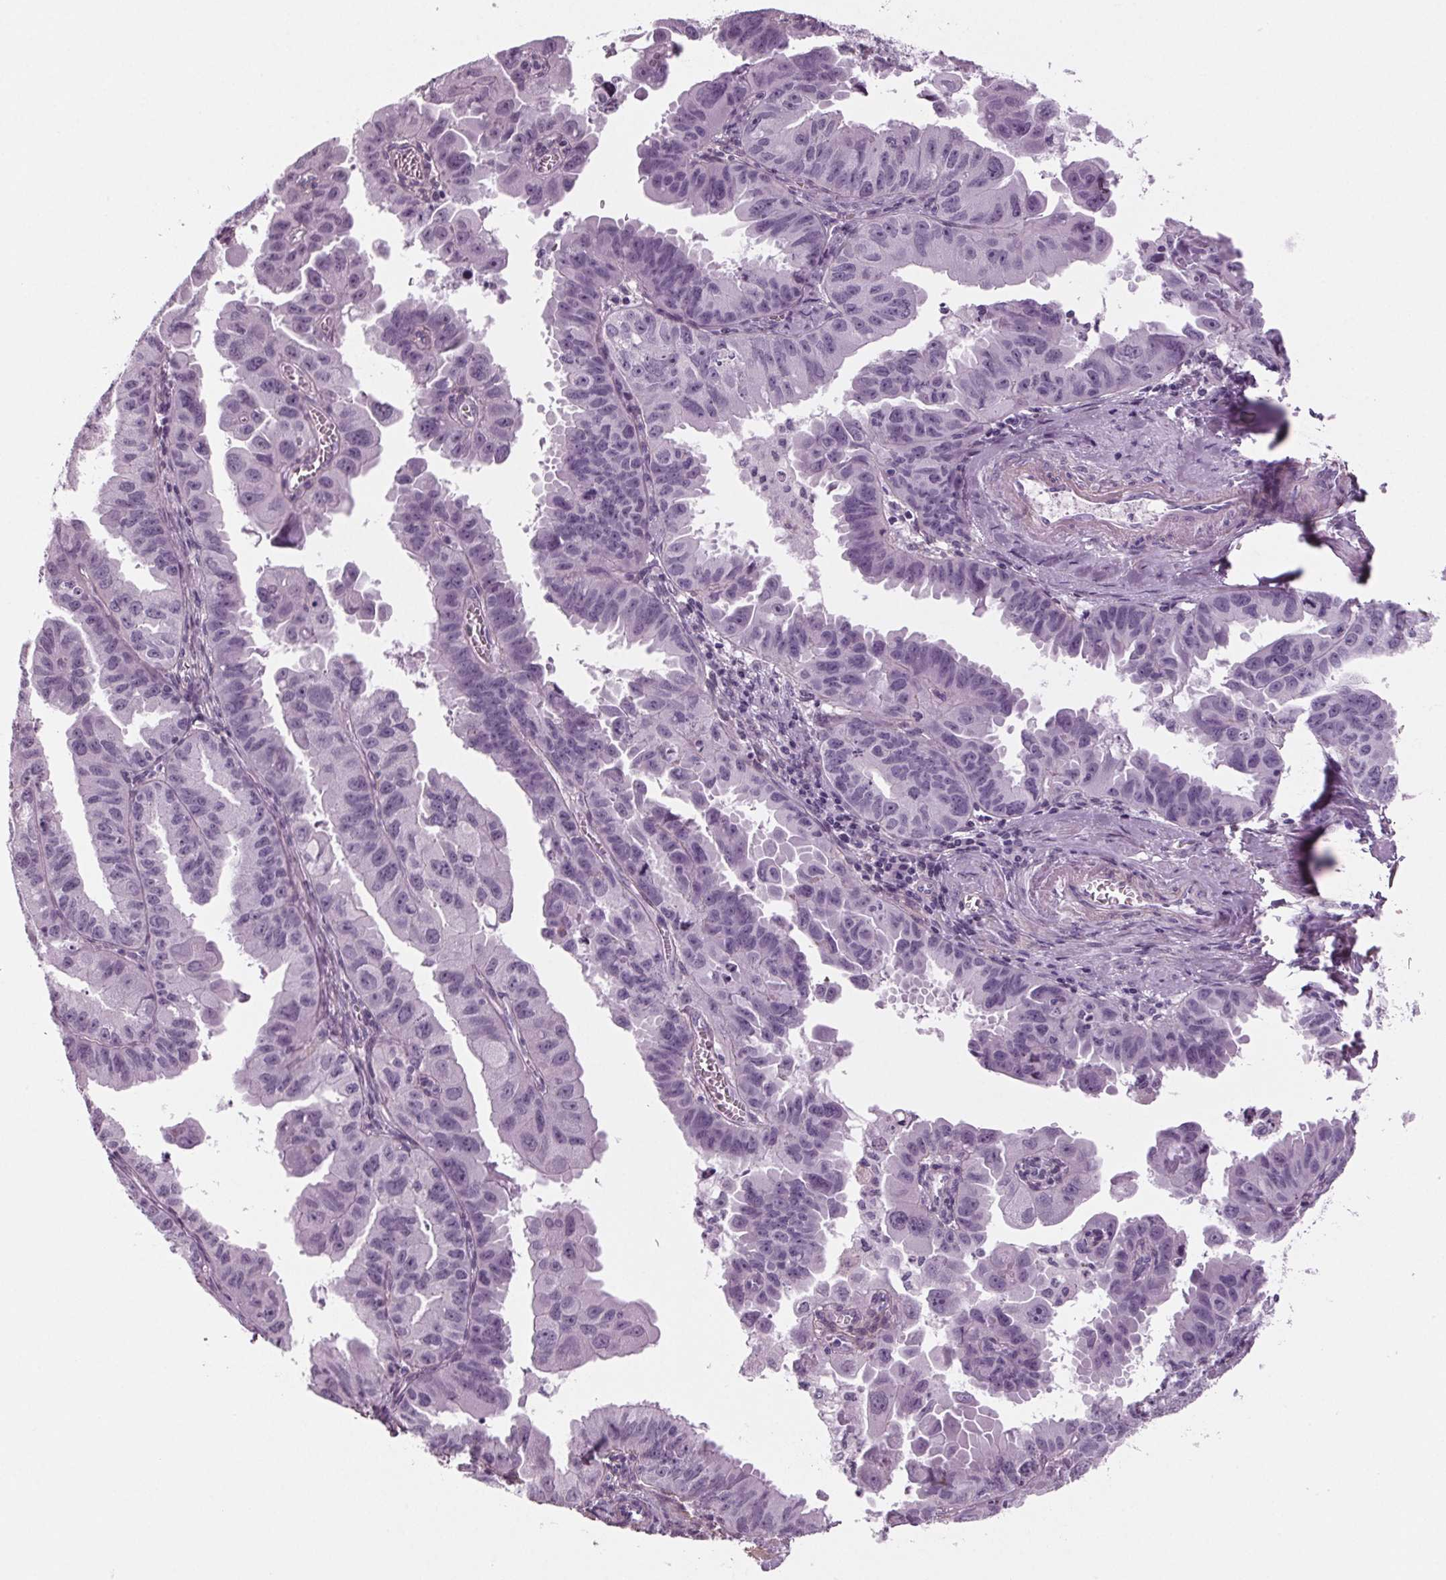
{"staining": {"intensity": "negative", "quantity": "none", "location": "none"}, "tissue": "ovarian cancer", "cell_type": "Tumor cells", "image_type": "cancer", "snomed": [{"axis": "morphology", "description": "Carcinoma, endometroid"}, {"axis": "topography", "description": "Ovary"}], "caption": "Human ovarian endometroid carcinoma stained for a protein using immunohistochemistry exhibits no staining in tumor cells.", "gene": "BHLHE22", "patient": {"sex": "female", "age": 85}}